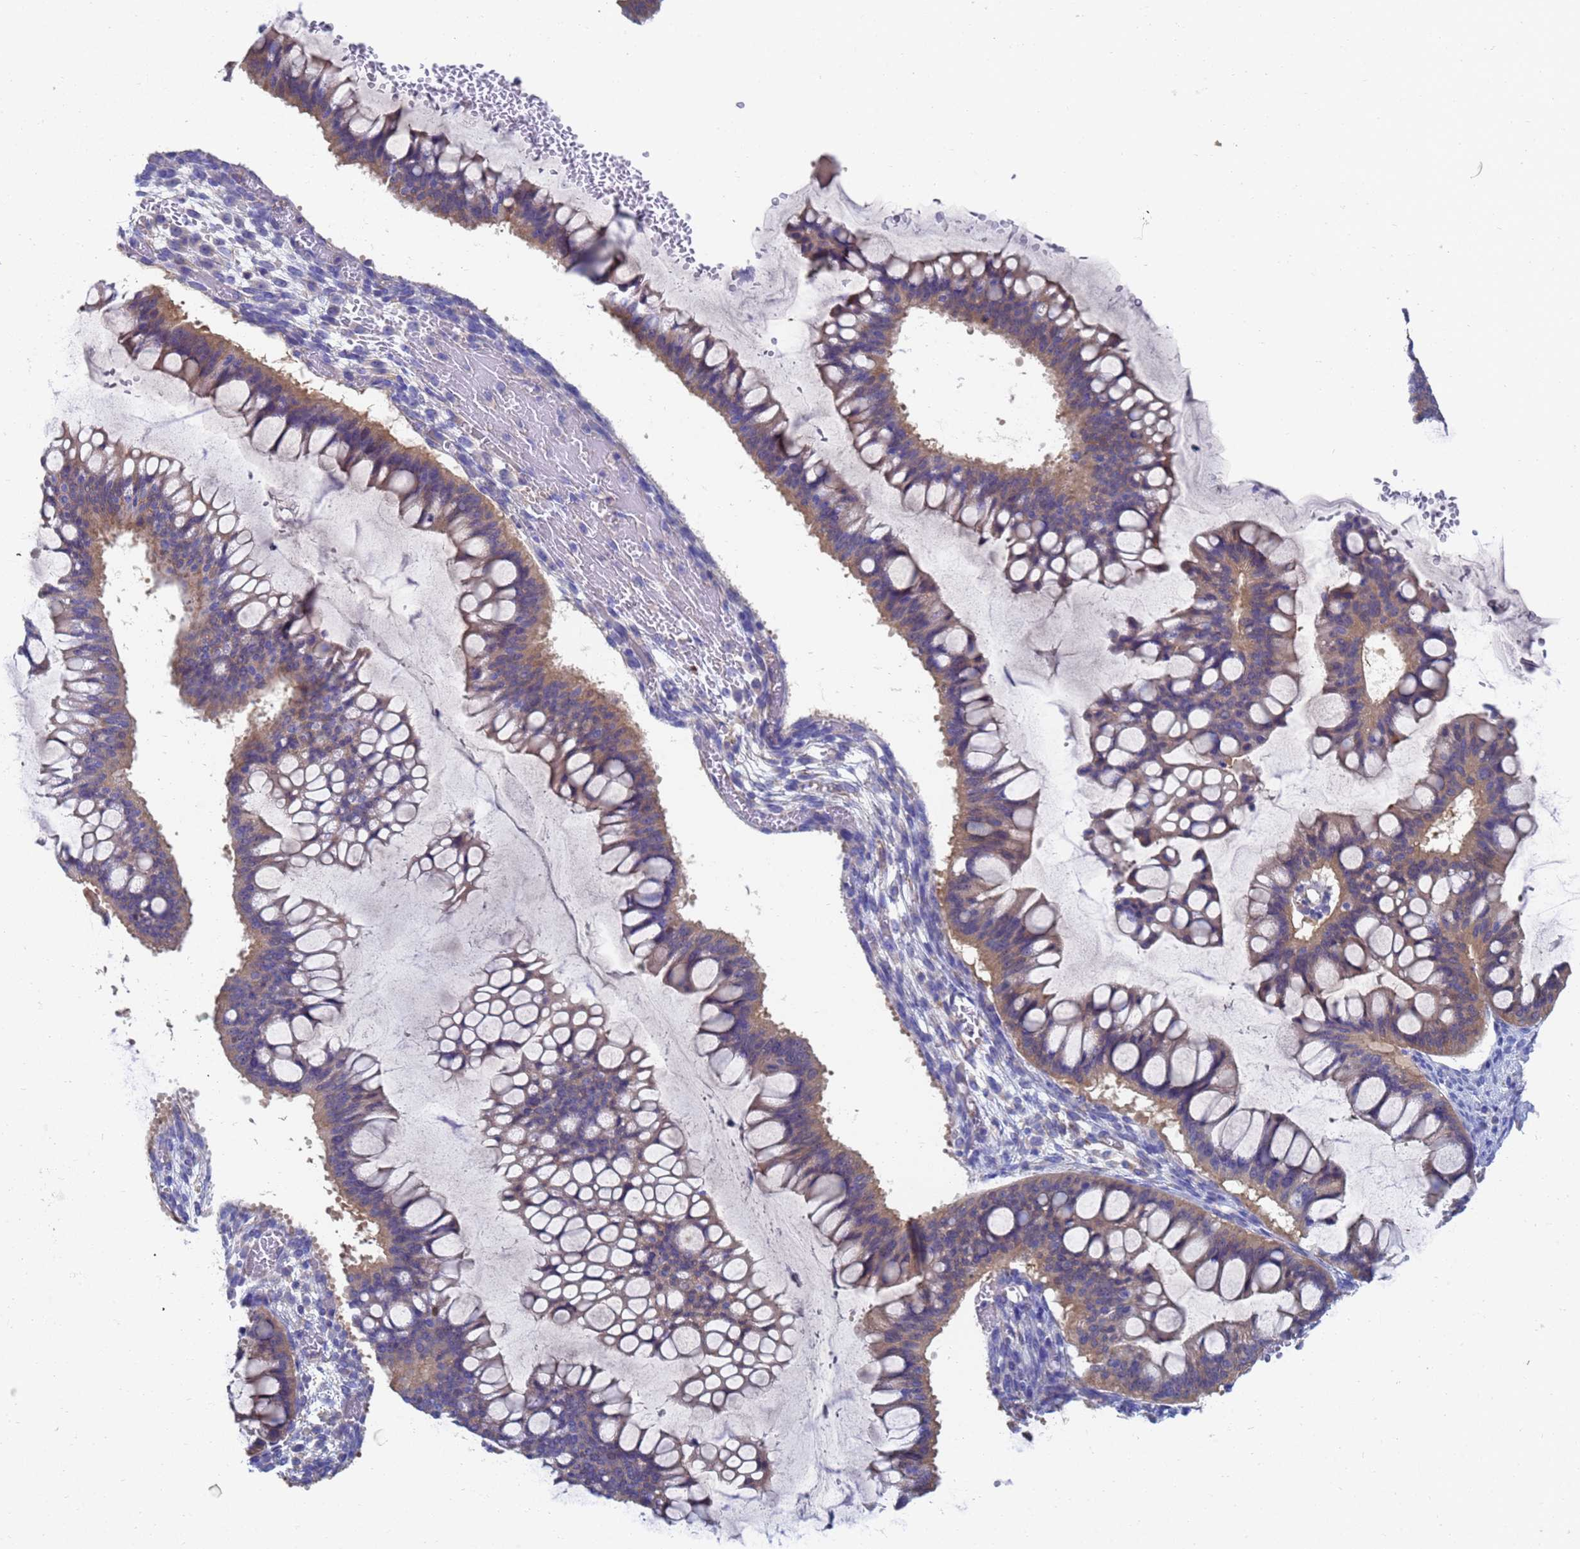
{"staining": {"intensity": "moderate", "quantity": "25%-75%", "location": "cytoplasmic/membranous"}, "tissue": "ovarian cancer", "cell_type": "Tumor cells", "image_type": "cancer", "snomed": [{"axis": "morphology", "description": "Cystadenocarcinoma, mucinous, NOS"}, {"axis": "topography", "description": "Ovary"}], "caption": "This image reveals immunohistochemistry staining of human ovarian mucinous cystadenocarcinoma, with medium moderate cytoplasmic/membranous positivity in about 25%-75% of tumor cells.", "gene": "GCHFR", "patient": {"sex": "female", "age": 73}}